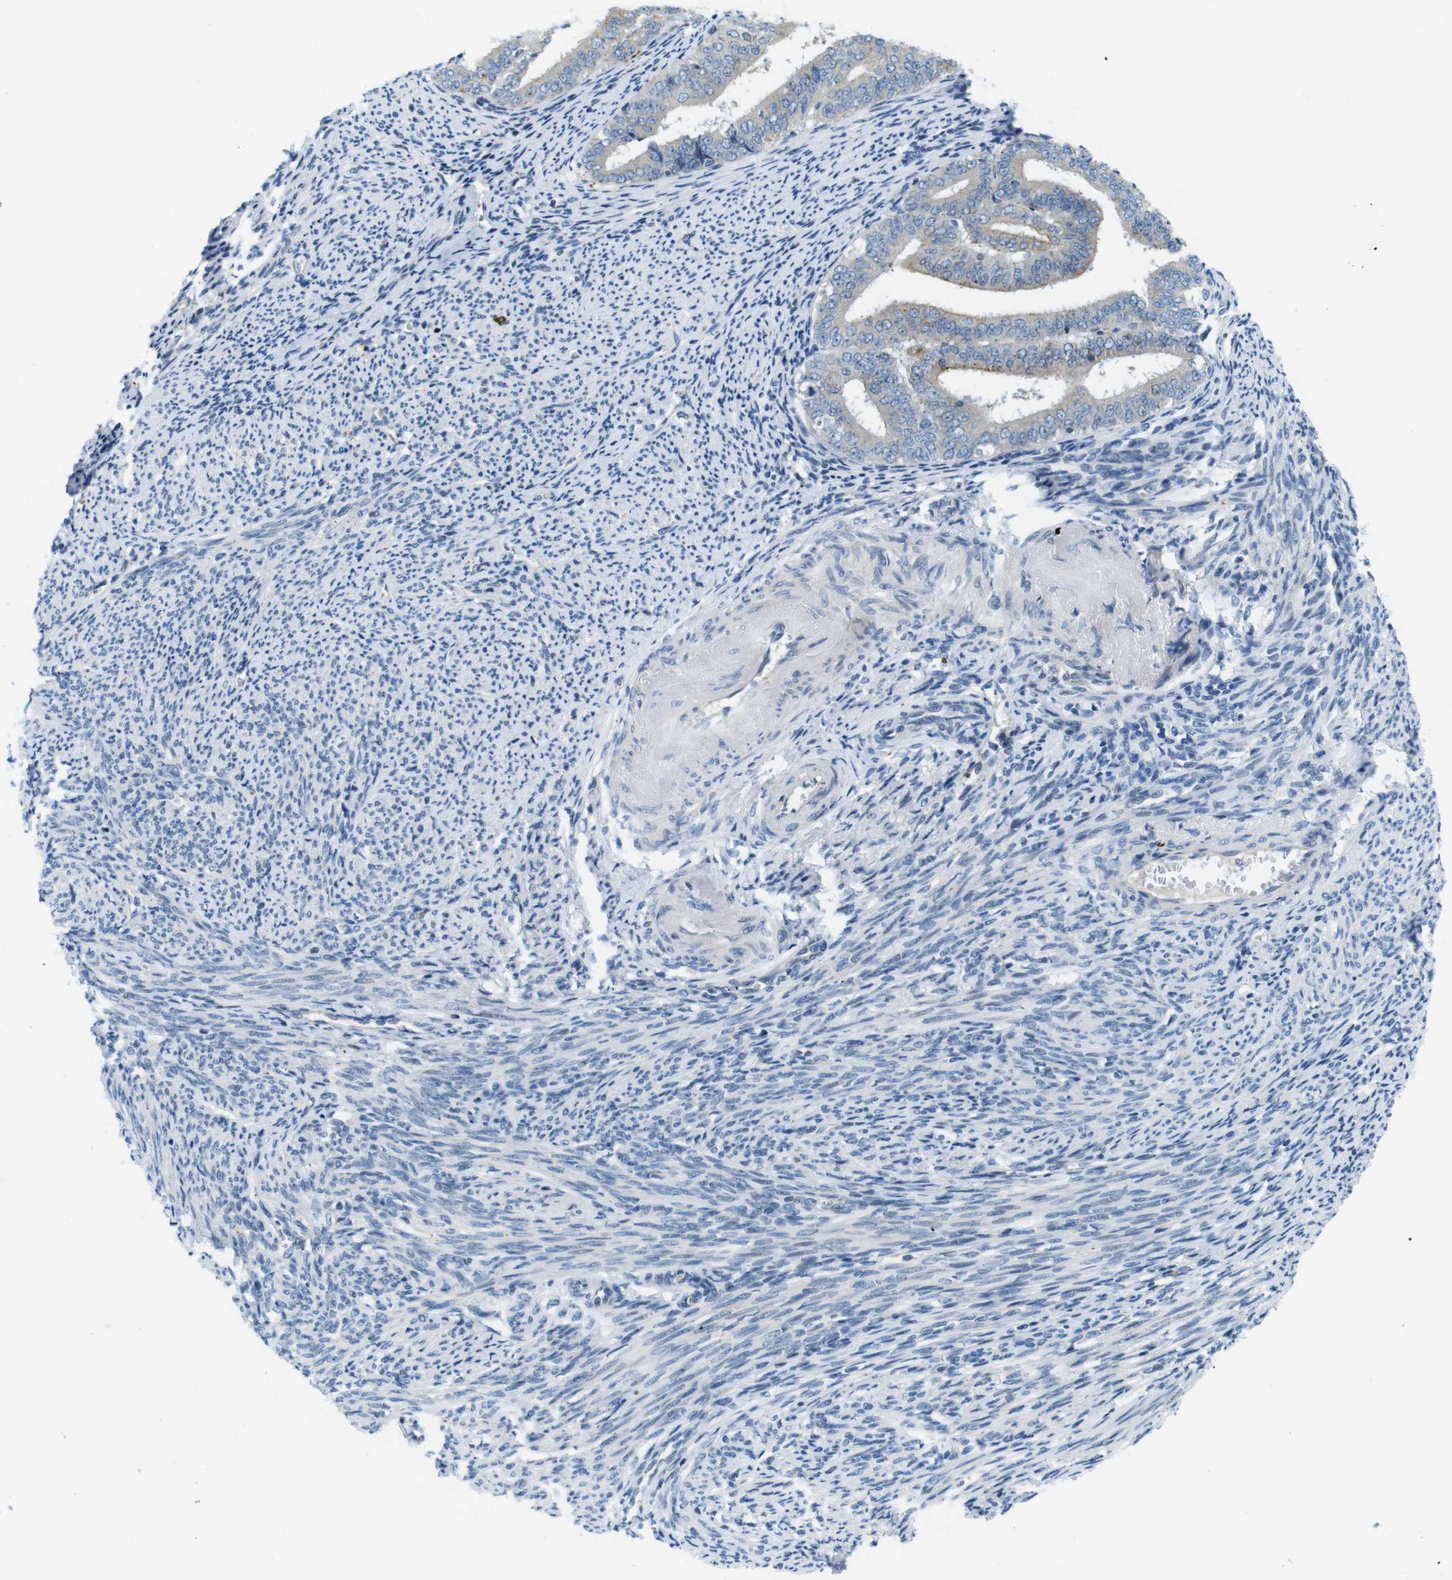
{"staining": {"intensity": "weak", "quantity": "<25%", "location": "cytoplasmic/membranous"}, "tissue": "endometrial cancer", "cell_type": "Tumor cells", "image_type": "cancer", "snomed": [{"axis": "morphology", "description": "Adenocarcinoma, NOS"}, {"axis": "topography", "description": "Endometrium"}], "caption": "Immunohistochemistry (IHC) of endometrial cancer exhibits no positivity in tumor cells. (DAB immunohistochemistry, high magnification).", "gene": "ZDHHC3", "patient": {"sex": "female", "age": 63}}